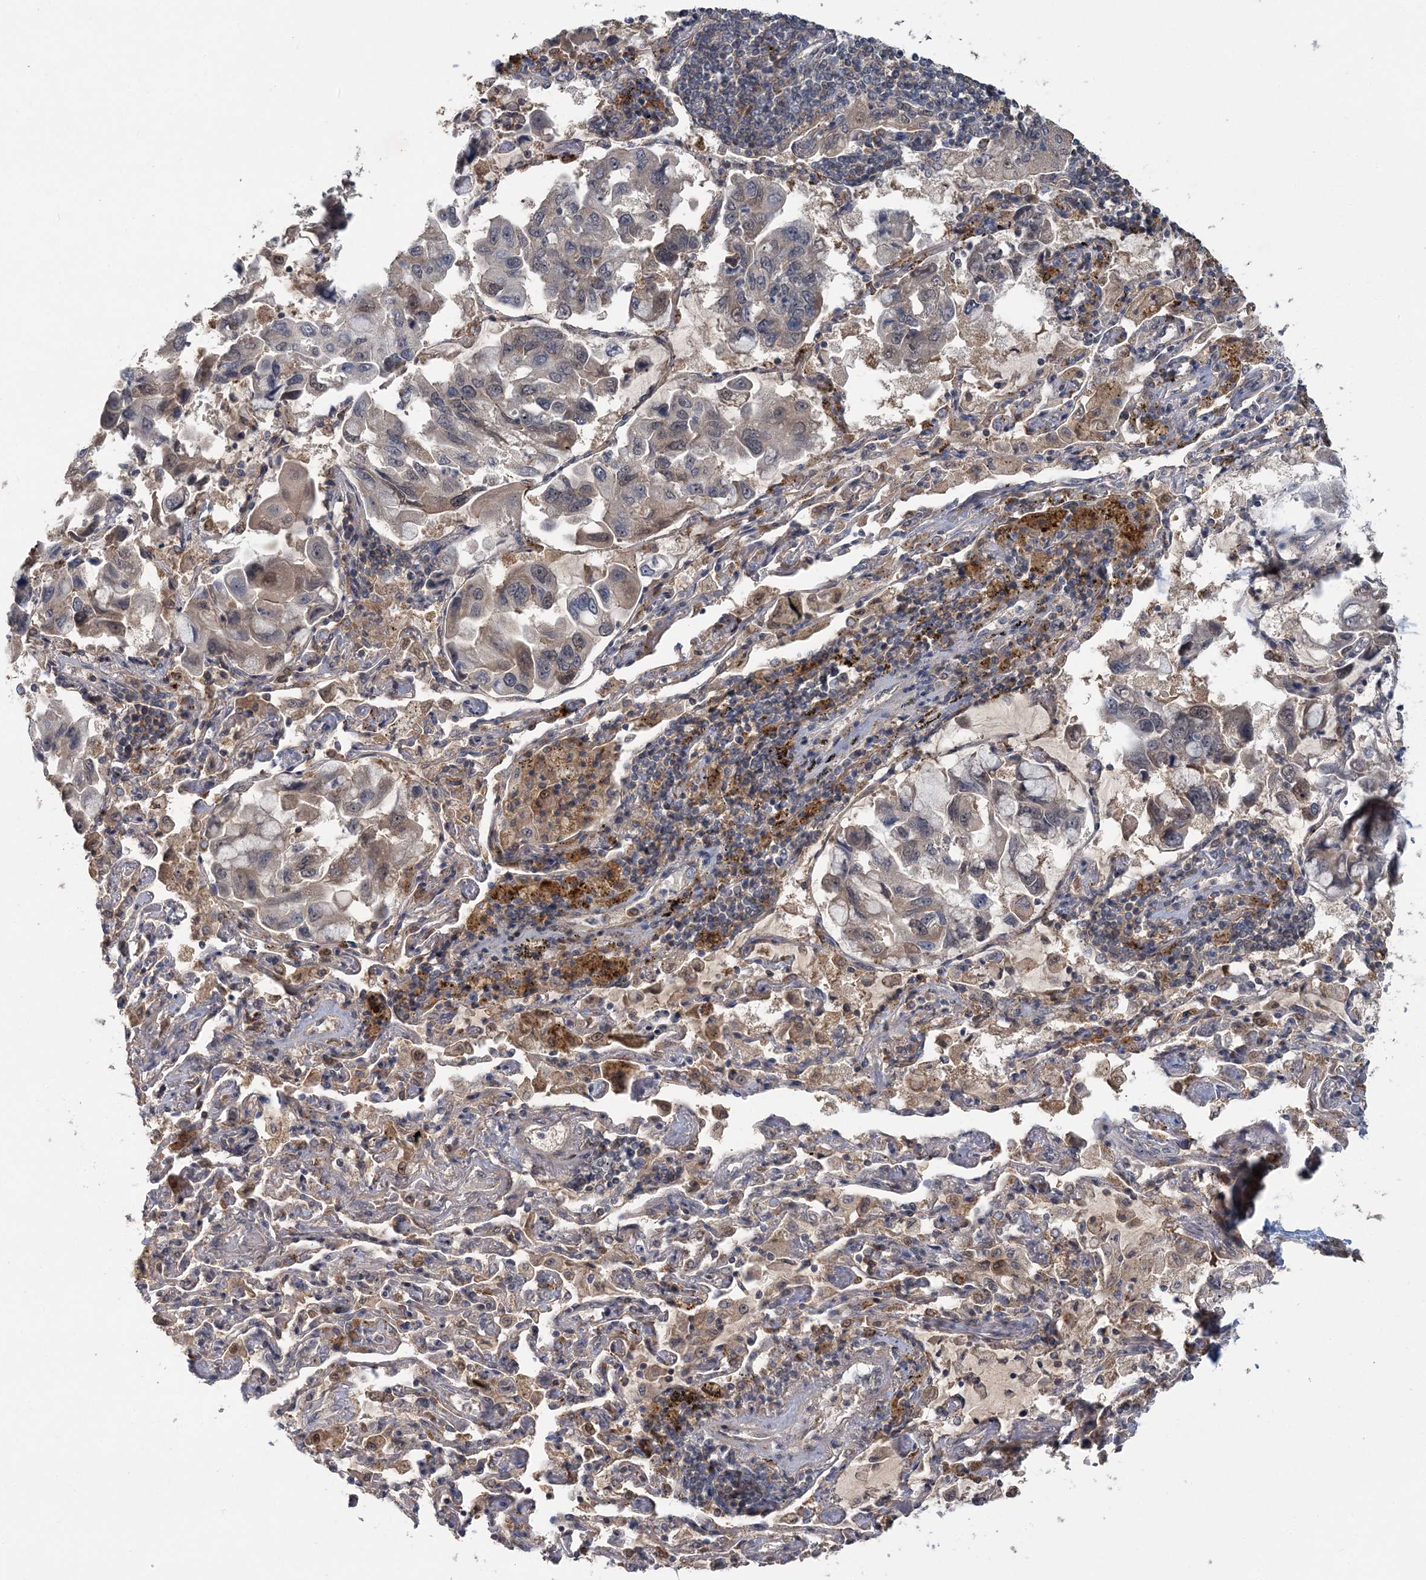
{"staining": {"intensity": "weak", "quantity": "<25%", "location": "cytoplasmic/membranous,nuclear"}, "tissue": "lung cancer", "cell_type": "Tumor cells", "image_type": "cancer", "snomed": [{"axis": "morphology", "description": "Adenocarcinoma, NOS"}, {"axis": "topography", "description": "Lung"}], "caption": "Immunohistochemistry photomicrograph of lung adenocarcinoma stained for a protein (brown), which displays no expression in tumor cells.", "gene": "RNF25", "patient": {"sex": "male", "age": 64}}